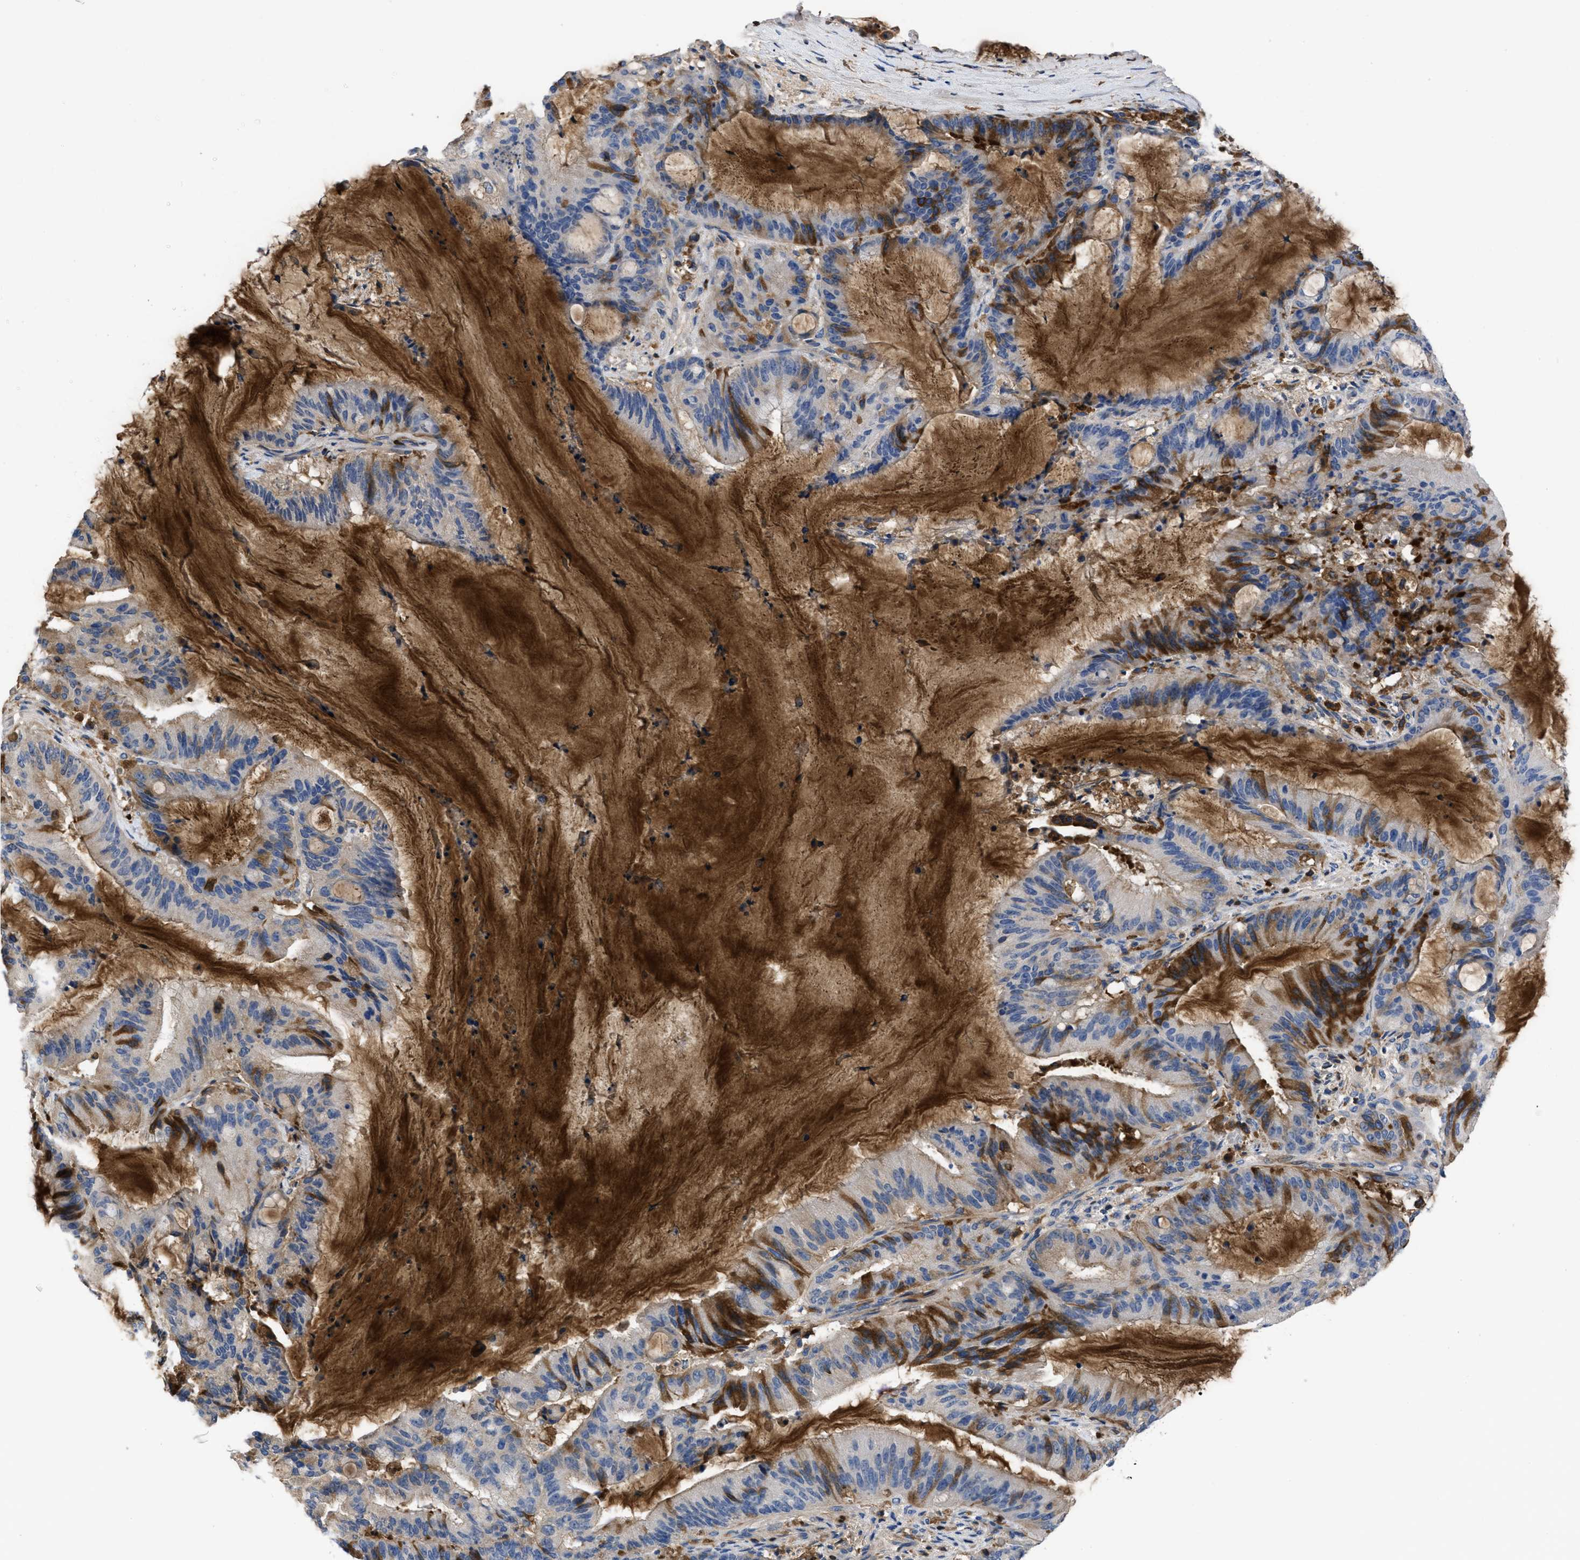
{"staining": {"intensity": "moderate", "quantity": "<25%", "location": "cytoplasmic/membranous"}, "tissue": "liver cancer", "cell_type": "Tumor cells", "image_type": "cancer", "snomed": [{"axis": "morphology", "description": "Normal tissue, NOS"}, {"axis": "morphology", "description": "Cholangiocarcinoma"}, {"axis": "topography", "description": "Liver"}, {"axis": "topography", "description": "Peripheral nerve tissue"}], "caption": "A high-resolution micrograph shows immunohistochemistry (IHC) staining of liver cholangiocarcinoma, which demonstrates moderate cytoplasmic/membranous expression in approximately <25% of tumor cells.", "gene": "SERPINA6", "patient": {"sex": "female", "age": 73}}